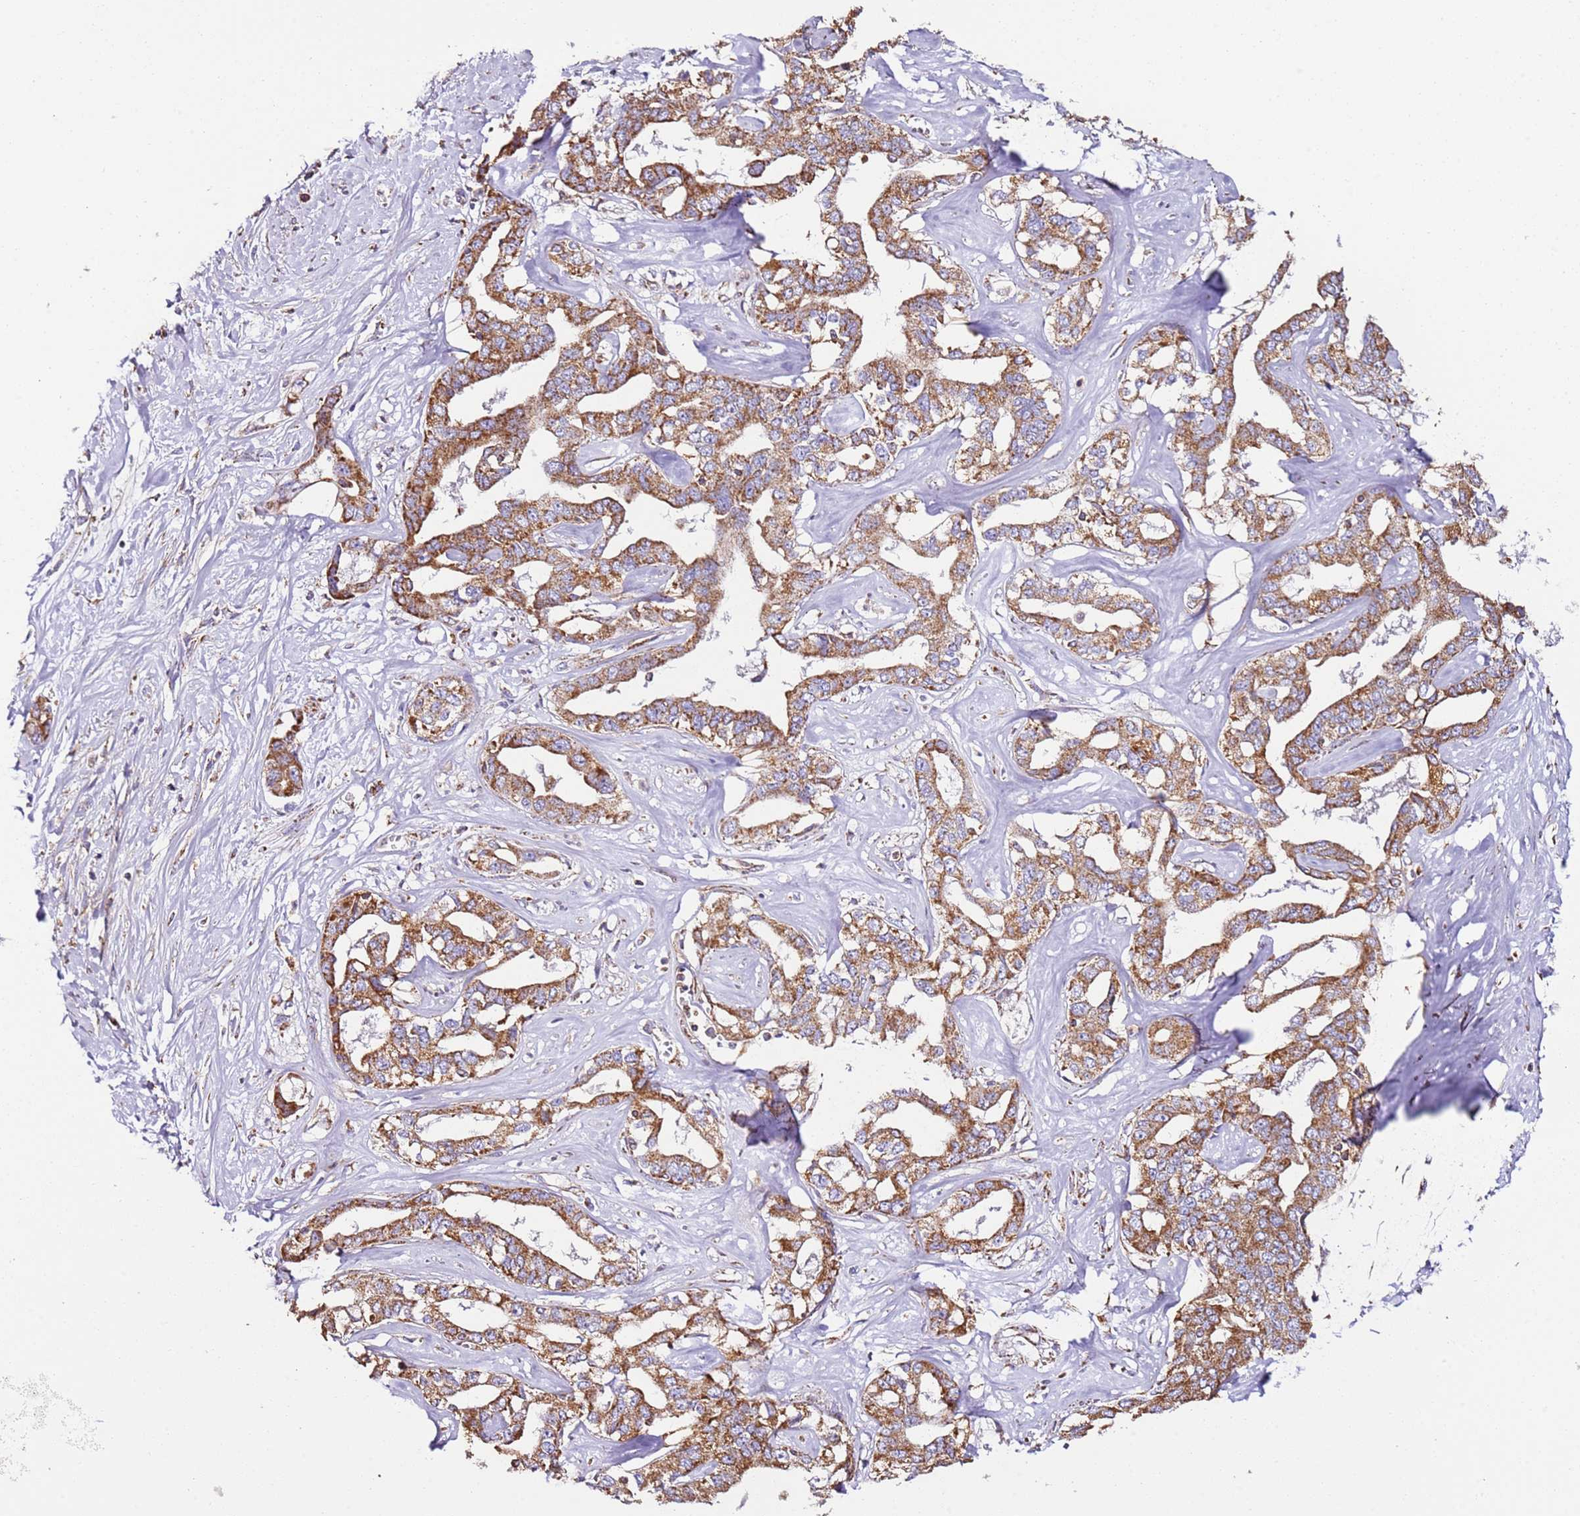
{"staining": {"intensity": "moderate", "quantity": ">75%", "location": "cytoplasmic/membranous"}, "tissue": "liver cancer", "cell_type": "Tumor cells", "image_type": "cancer", "snomed": [{"axis": "morphology", "description": "Cholangiocarcinoma"}, {"axis": "topography", "description": "Liver"}], "caption": "Cholangiocarcinoma (liver) tissue displays moderate cytoplasmic/membranous positivity in approximately >75% of tumor cells The staining is performed using DAB (3,3'-diaminobenzidine) brown chromogen to label protein expression. The nuclei are counter-stained blue using hematoxylin.", "gene": "RMND5A", "patient": {"sex": "male", "age": 59}}